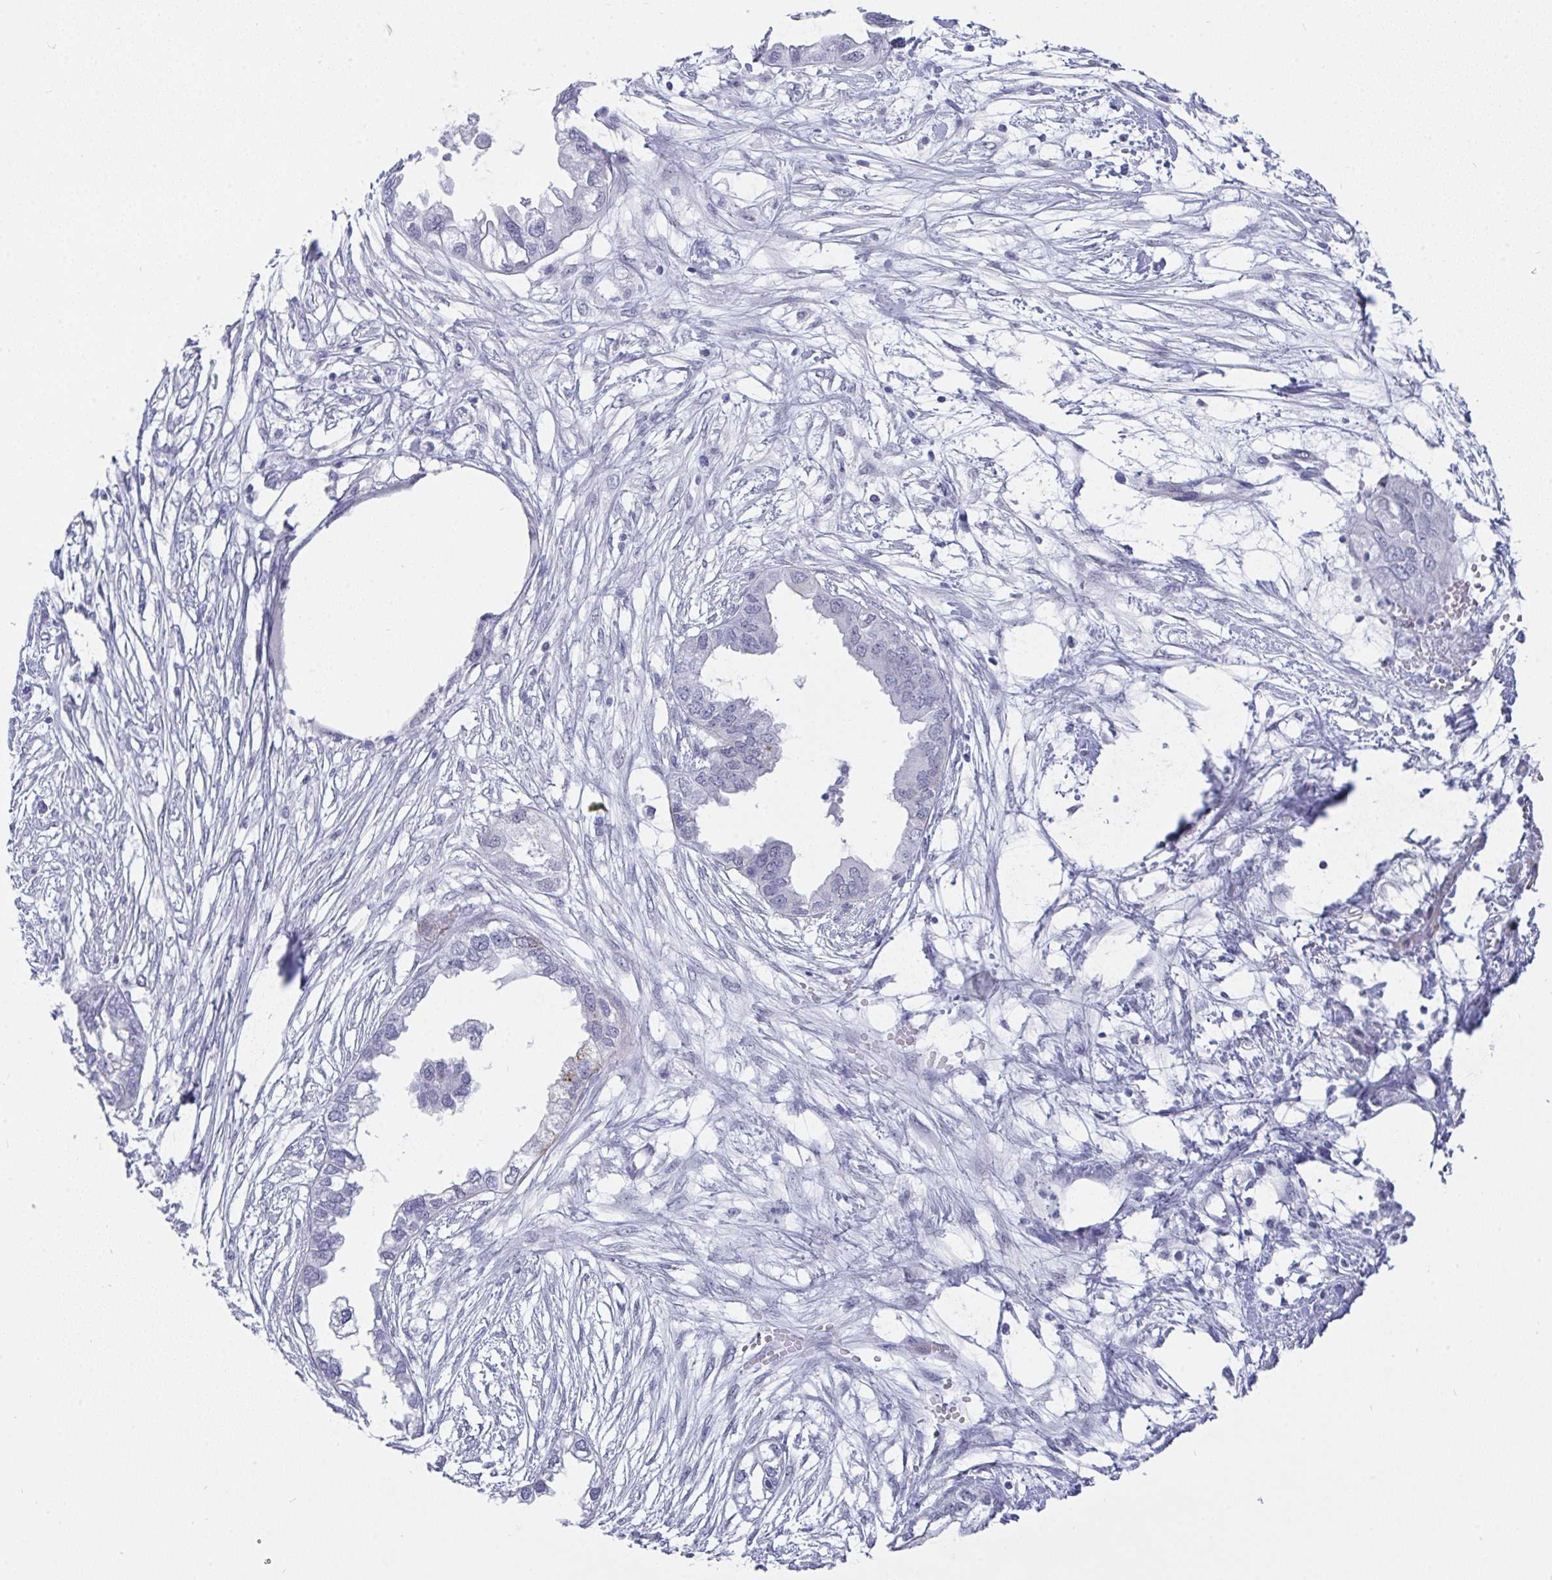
{"staining": {"intensity": "negative", "quantity": "none", "location": "none"}, "tissue": "endometrial cancer", "cell_type": "Tumor cells", "image_type": "cancer", "snomed": [{"axis": "morphology", "description": "Adenocarcinoma, NOS"}, {"axis": "morphology", "description": "Adenocarcinoma, metastatic, NOS"}, {"axis": "topography", "description": "Adipose tissue"}, {"axis": "topography", "description": "Endometrium"}], "caption": "Immunohistochemical staining of endometrial cancer demonstrates no significant expression in tumor cells.", "gene": "FBXL22", "patient": {"sex": "female", "age": 67}}